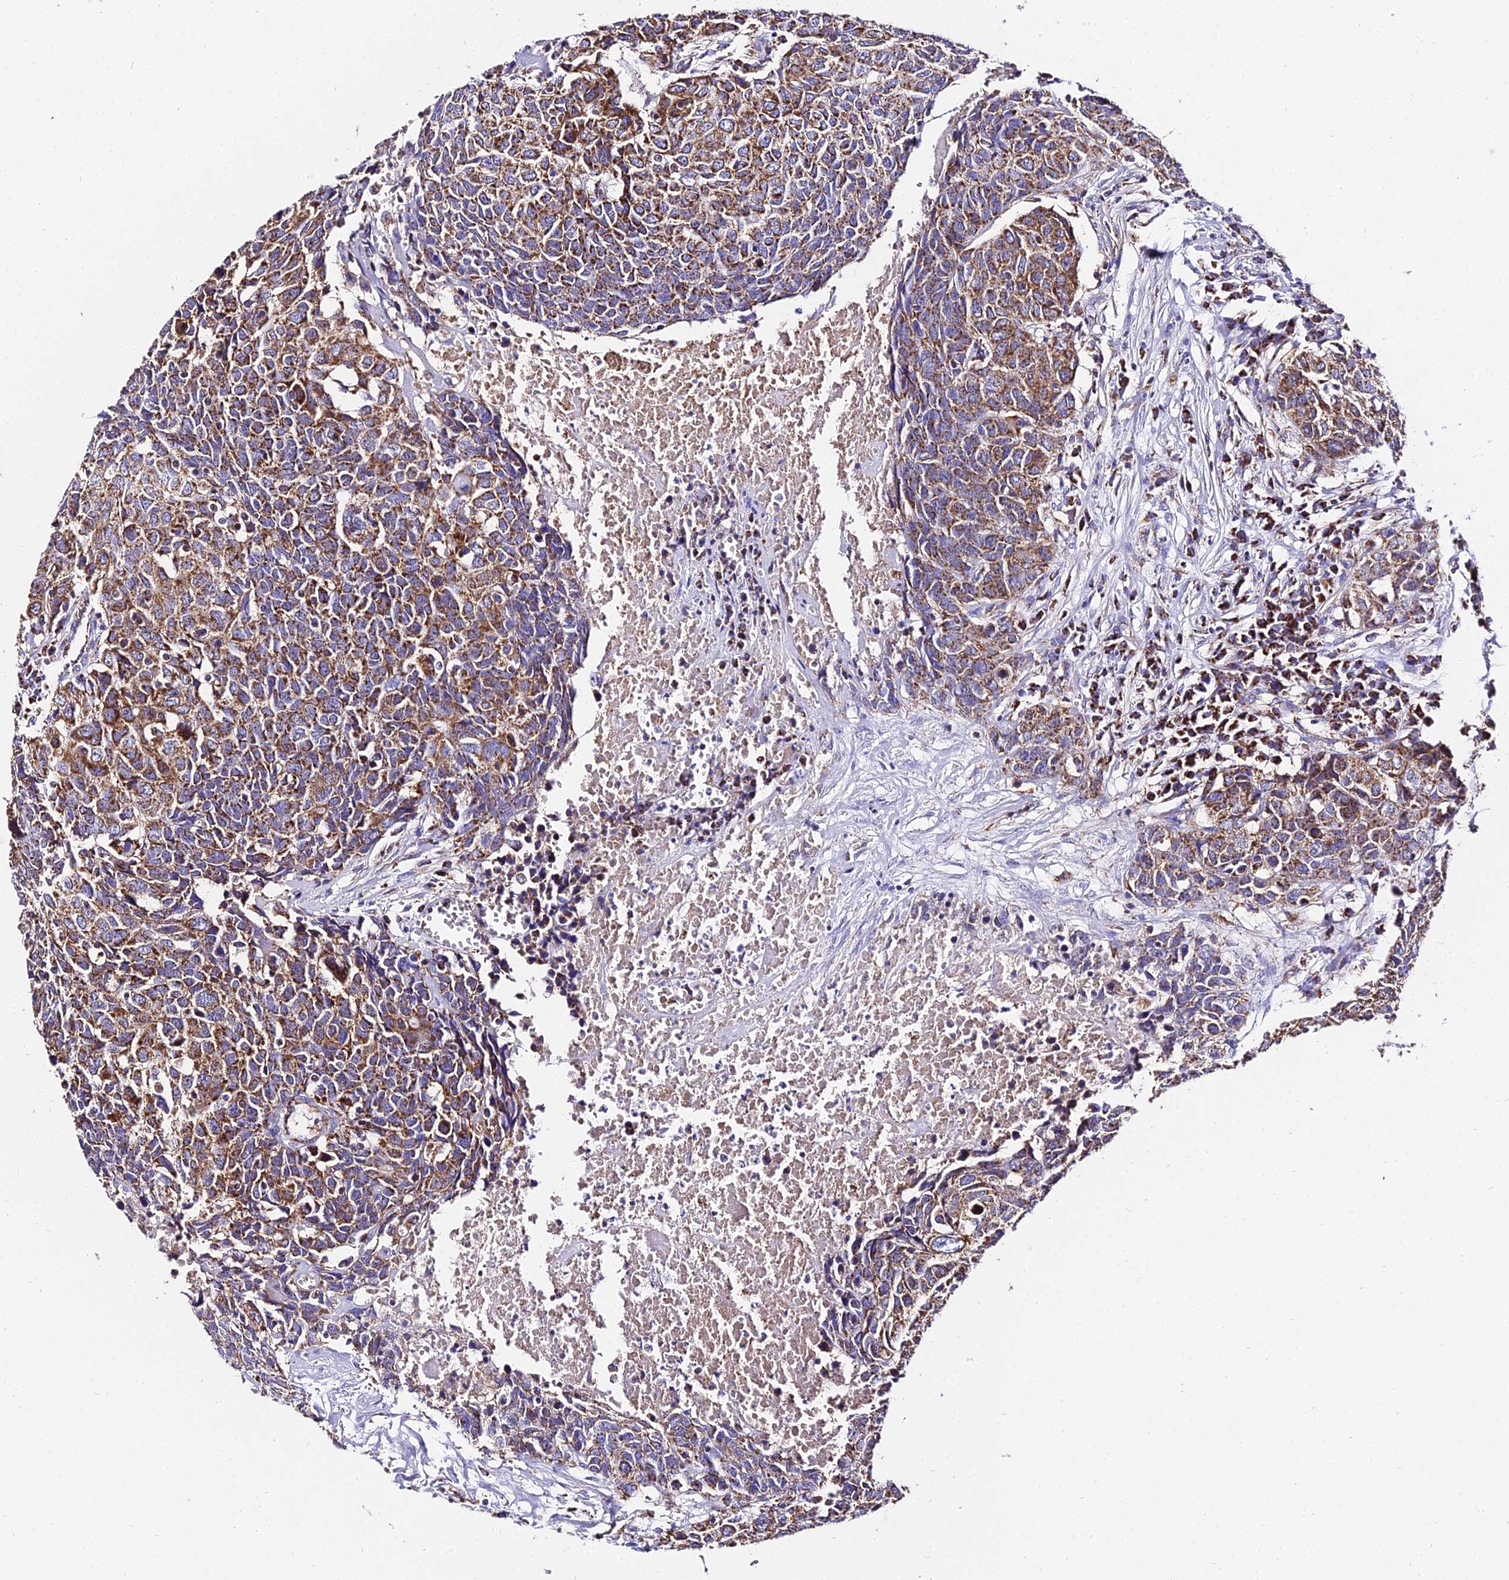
{"staining": {"intensity": "strong", "quantity": ">75%", "location": "cytoplasmic/membranous"}, "tissue": "head and neck cancer", "cell_type": "Tumor cells", "image_type": "cancer", "snomed": [{"axis": "morphology", "description": "Squamous cell carcinoma, NOS"}, {"axis": "topography", "description": "Head-Neck"}], "caption": "Strong cytoplasmic/membranous positivity is appreciated in about >75% of tumor cells in squamous cell carcinoma (head and neck).", "gene": "OCIAD1", "patient": {"sex": "male", "age": 66}}